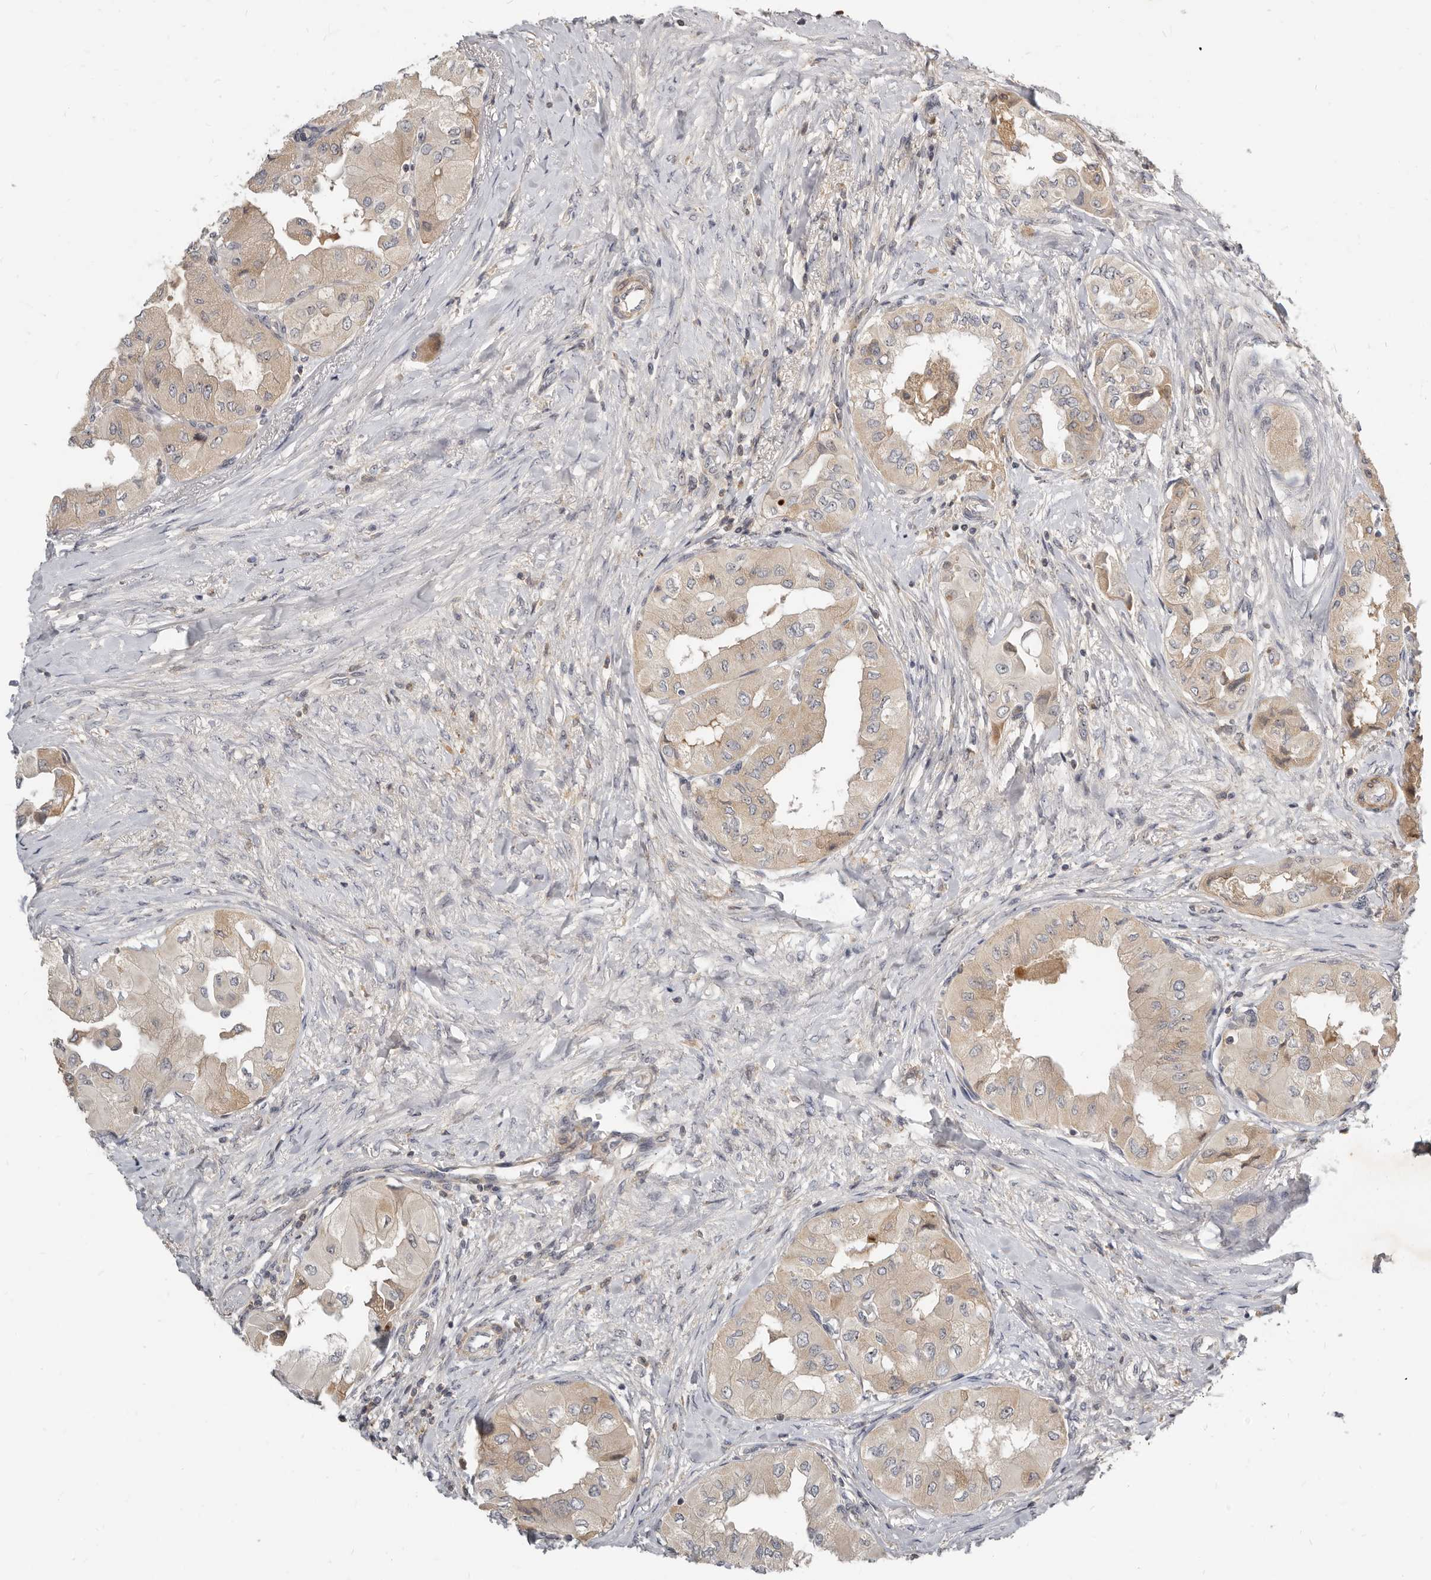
{"staining": {"intensity": "negative", "quantity": "none", "location": "none"}, "tissue": "thyroid cancer", "cell_type": "Tumor cells", "image_type": "cancer", "snomed": [{"axis": "morphology", "description": "Papillary adenocarcinoma, NOS"}, {"axis": "topography", "description": "Thyroid gland"}], "caption": "IHC histopathology image of neoplastic tissue: human thyroid cancer (papillary adenocarcinoma) stained with DAB displays no significant protein staining in tumor cells.", "gene": "MICALL2", "patient": {"sex": "female", "age": 59}}